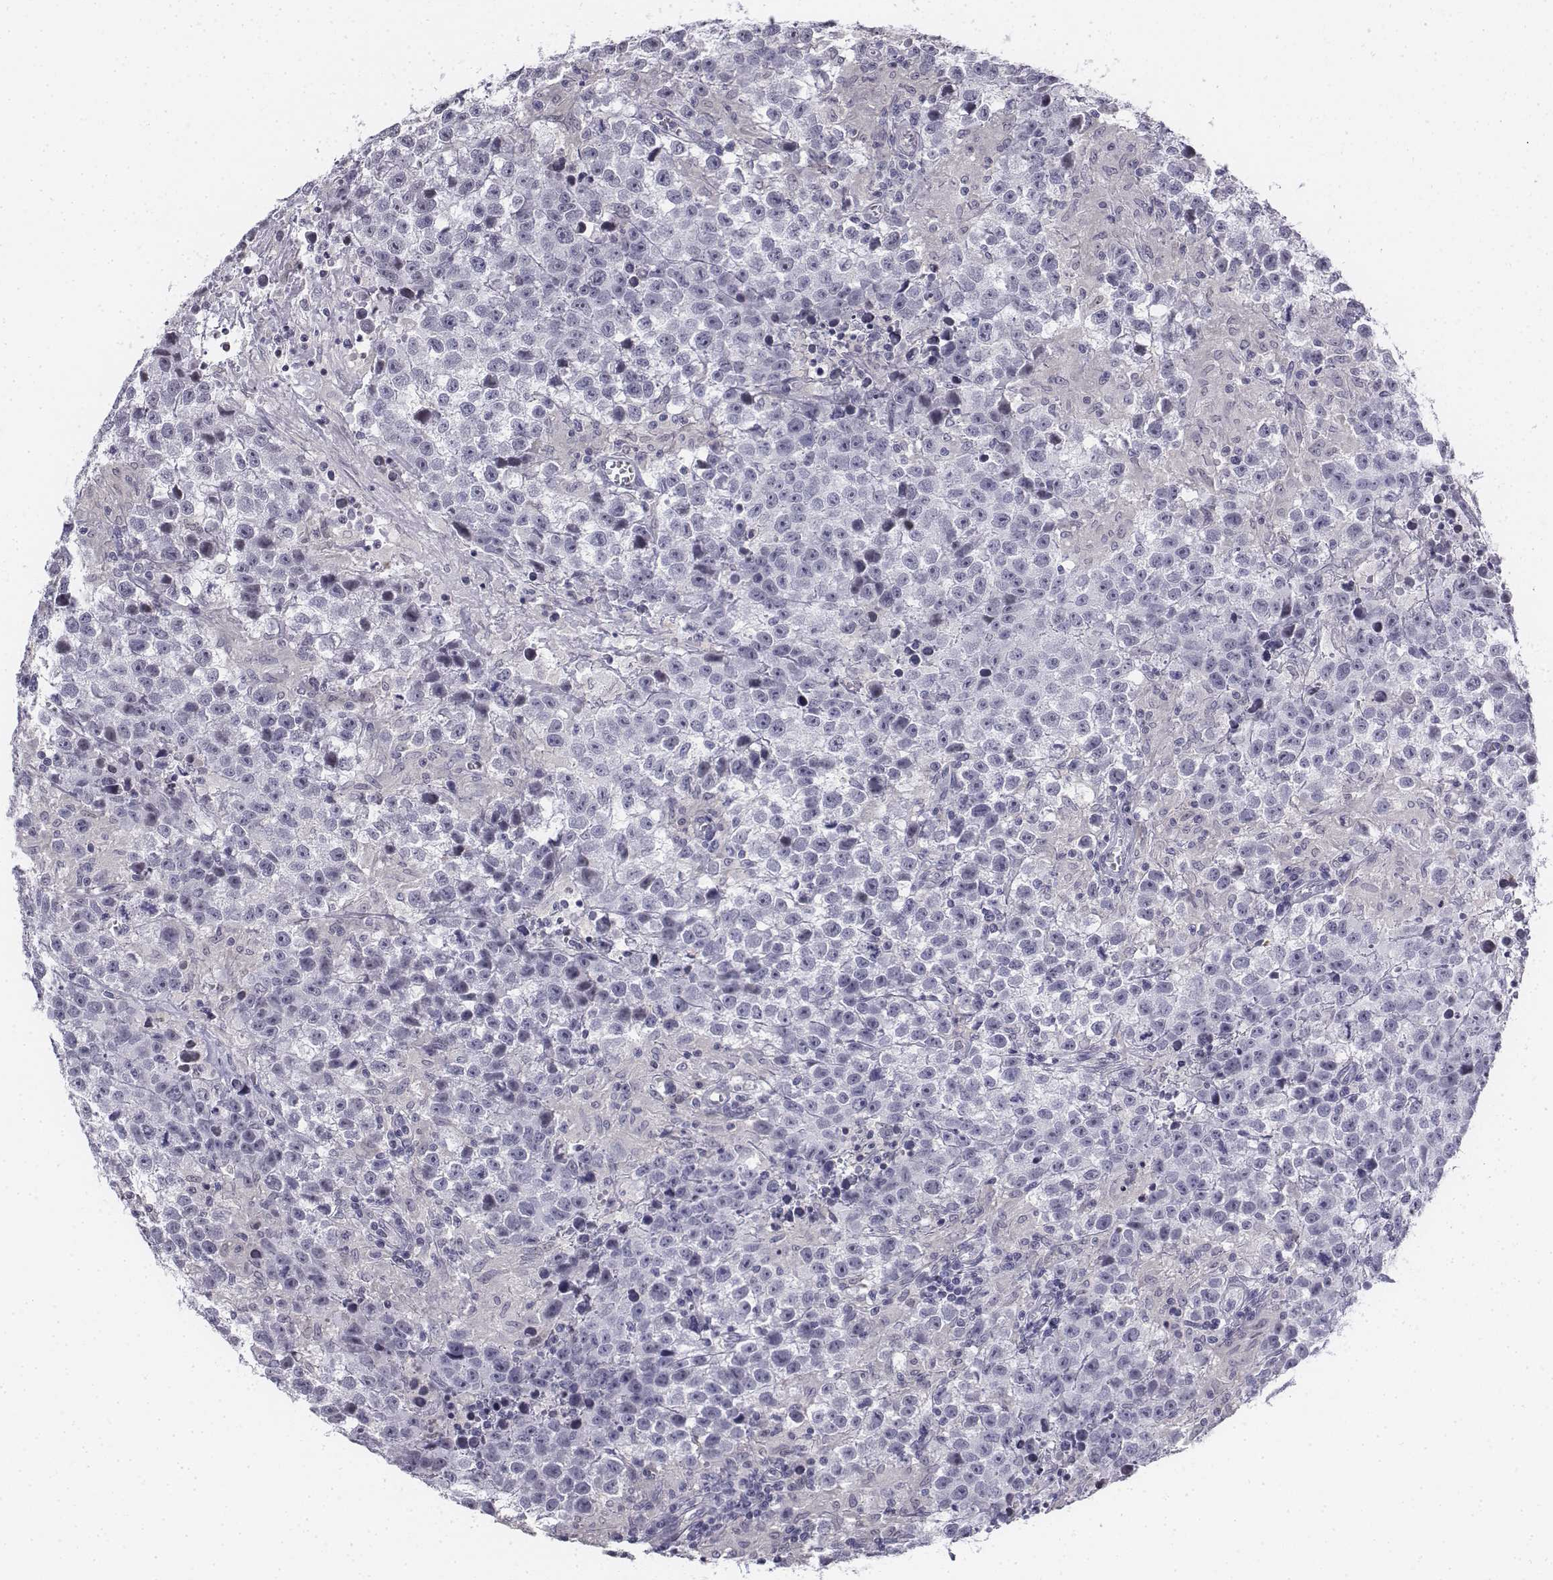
{"staining": {"intensity": "negative", "quantity": "none", "location": "none"}, "tissue": "testis cancer", "cell_type": "Tumor cells", "image_type": "cancer", "snomed": [{"axis": "morphology", "description": "Seminoma, NOS"}, {"axis": "topography", "description": "Testis"}], "caption": "The photomicrograph displays no significant staining in tumor cells of testis cancer.", "gene": "PENK", "patient": {"sex": "male", "age": 43}}